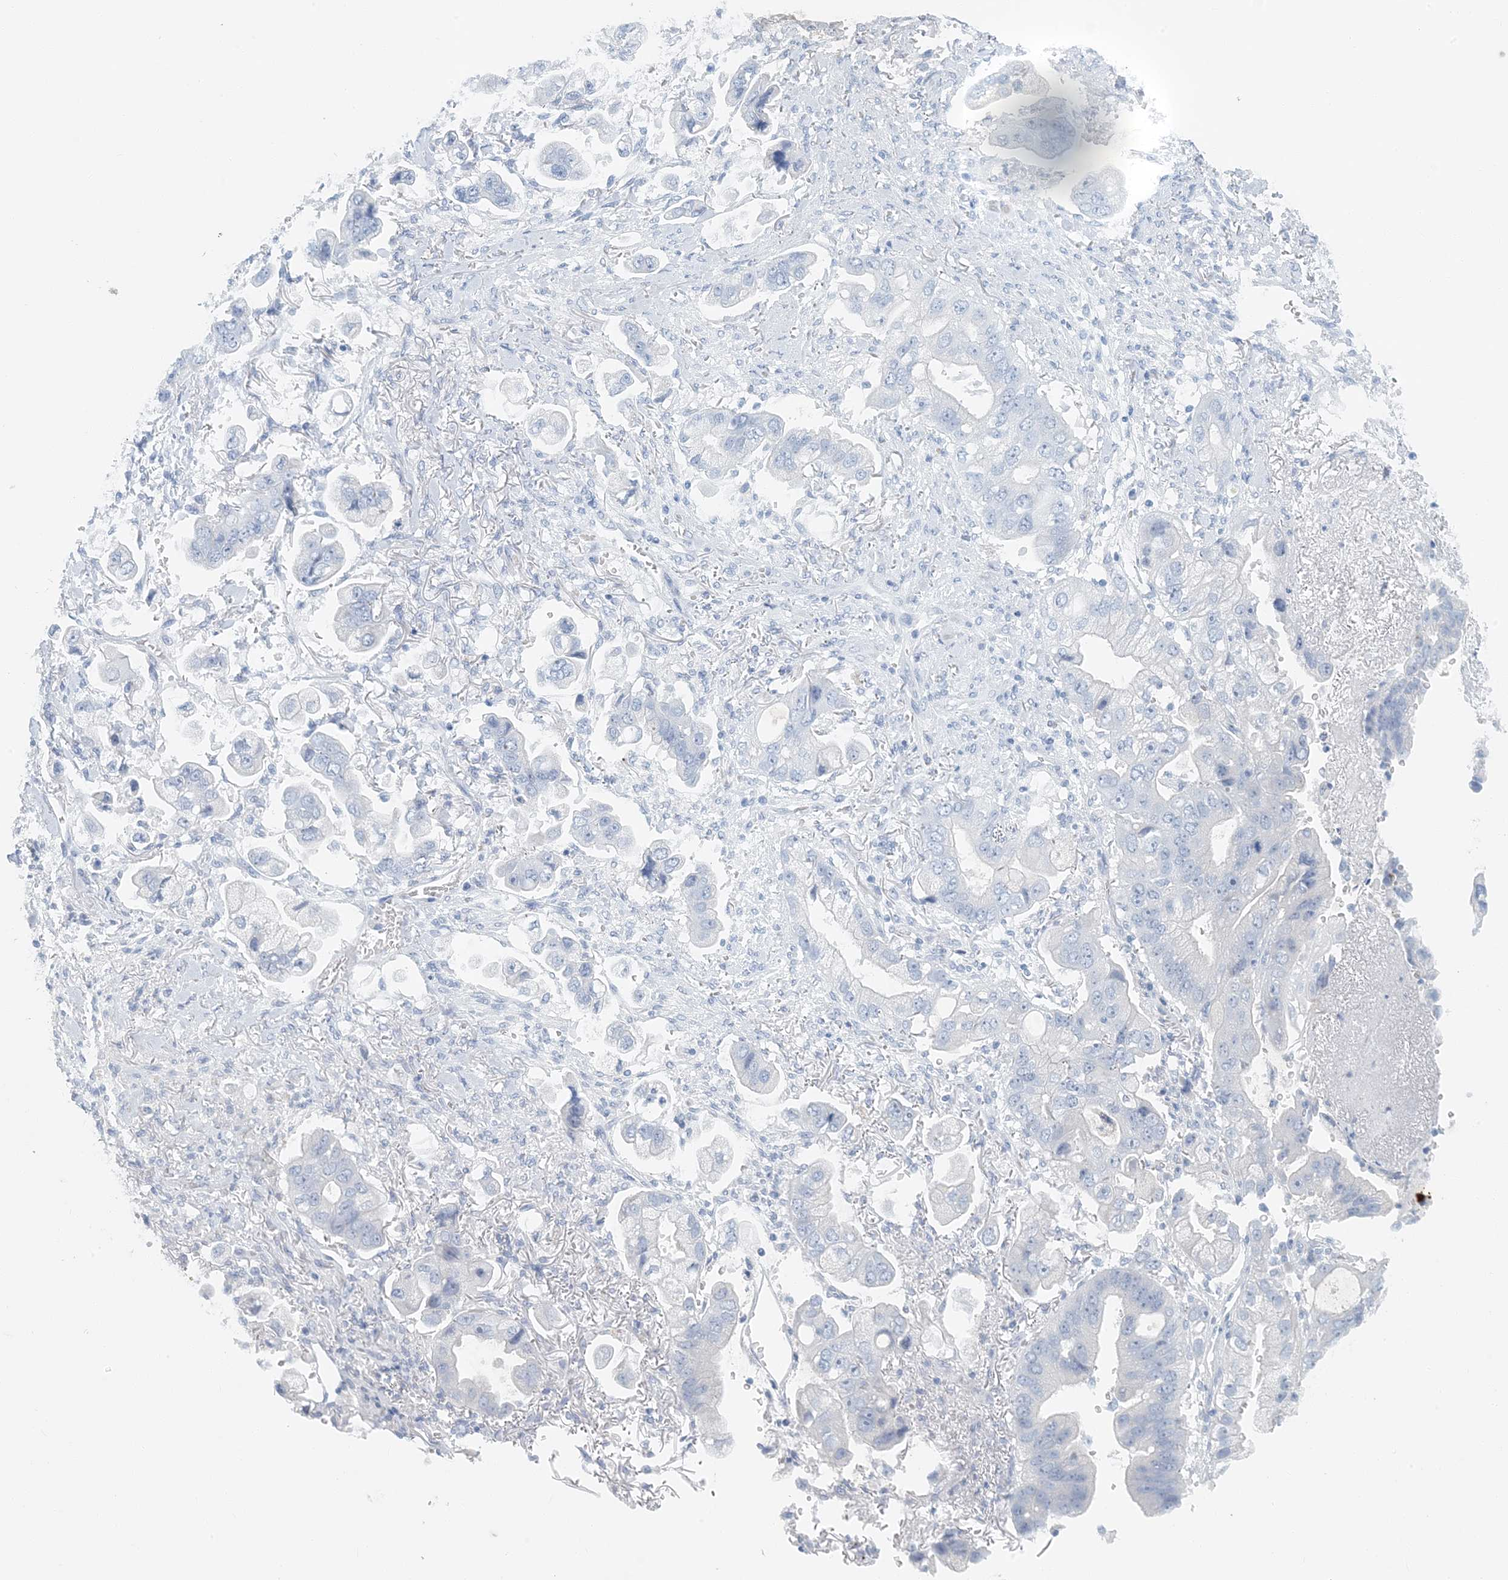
{"staining": {"intensity": "strong", "quantity": "25%-75%", "location": "cytoplasmic/membranous"}, "tissue": "stomach cancer", "cell_type": "Tumor cells", "image_type": "cancer", "snomed": [{"axis": "morphology", "description": "Adenocarcinoma, NOS"}, {"axis": "topography", "description": "Stomach"}], "caption": "The histopathology image displays immunohistochemical staining of adenocarcinoma (stomach). There is strong cytoplasmic/membranous expression is identified in approximately 25%-75% of tumor cells. (DAB (3,3'-diaminobenzidine) IHC with brightfield microscopy, high magnification).", "gene": "BDH1", "patient": {"sex": "male", "age": 62}}